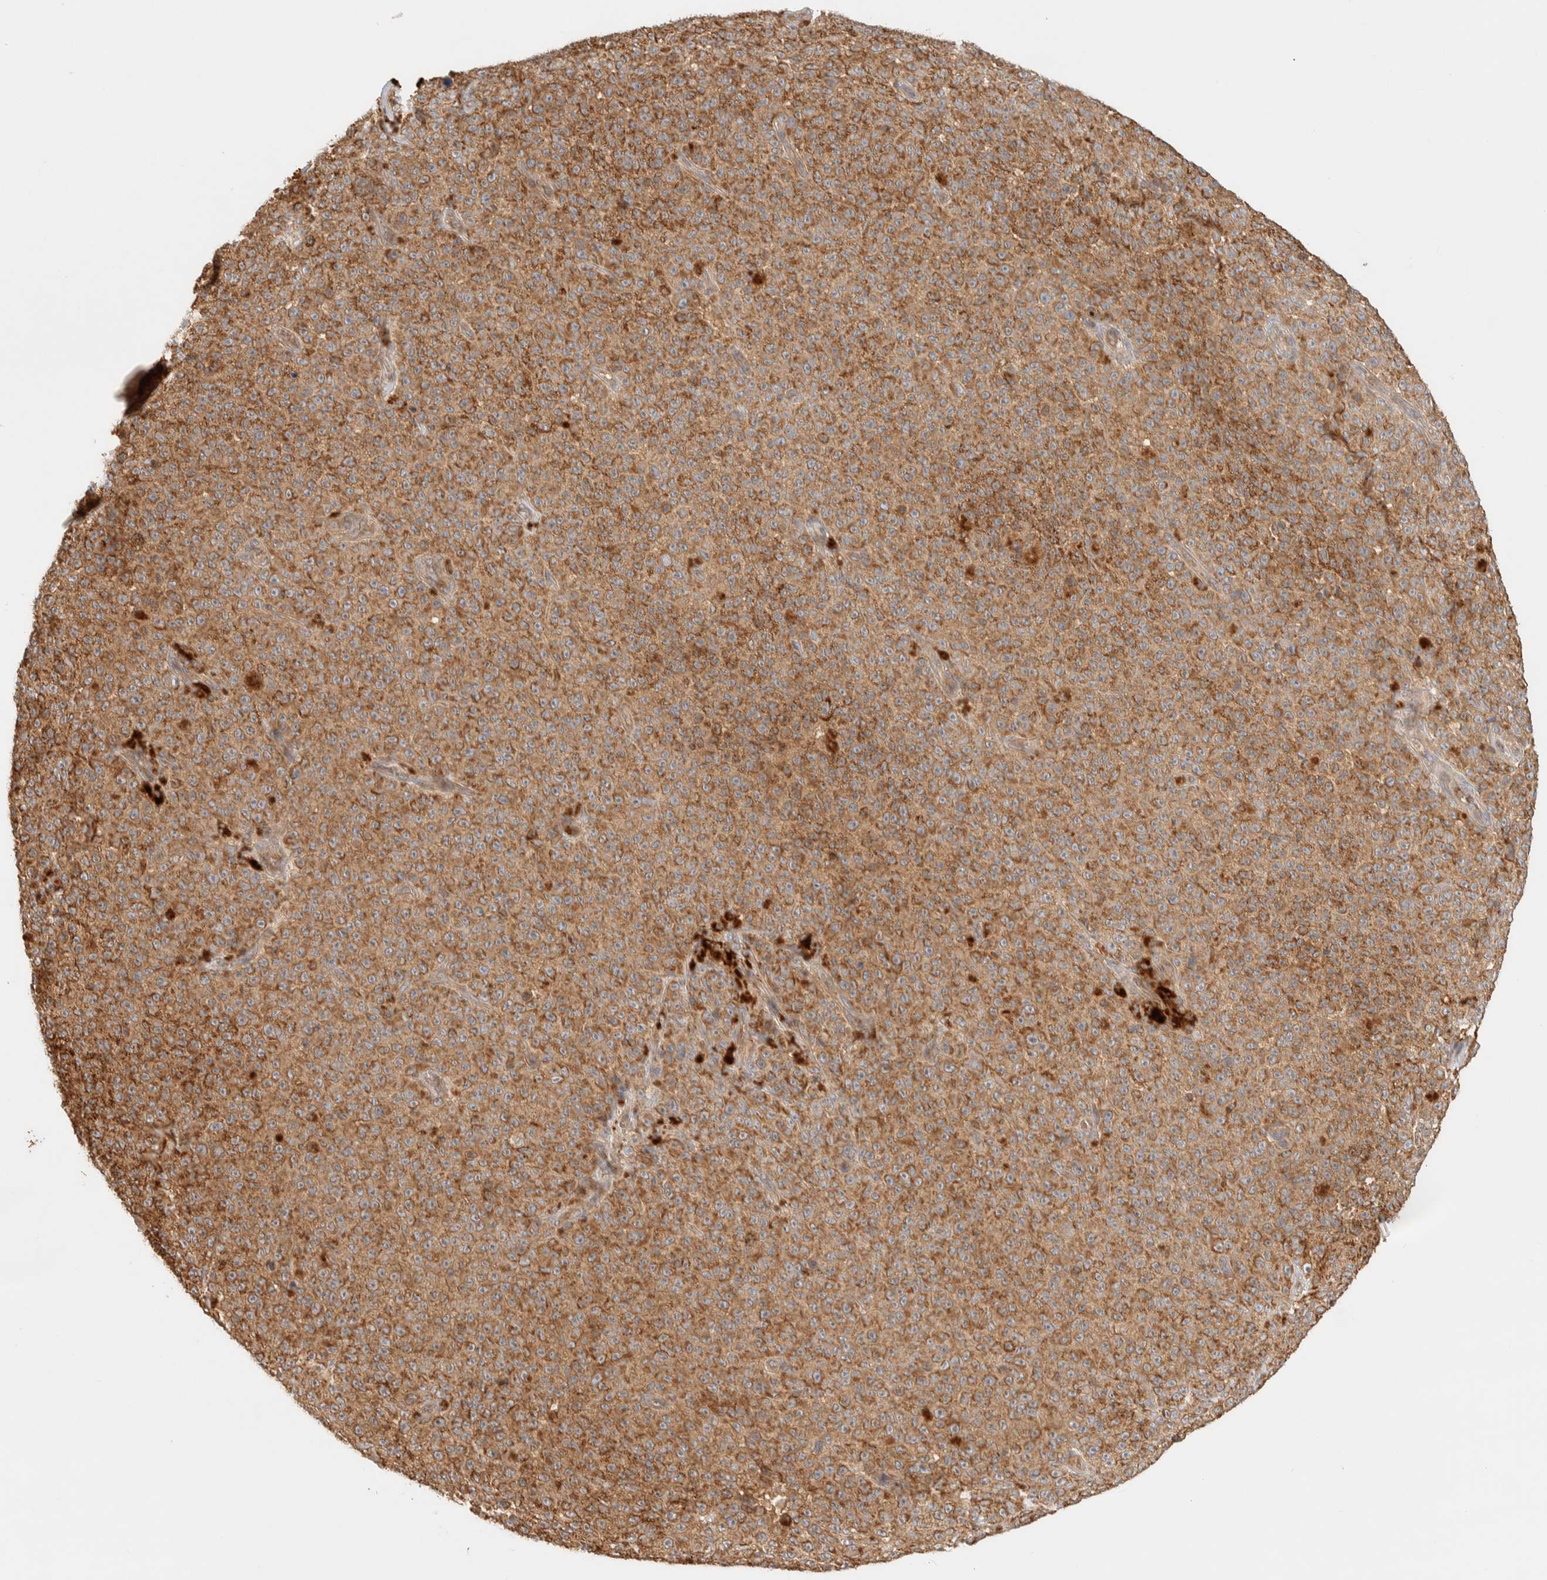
{"staining": {"intensity": "moderate", "quantity": ">75%", "location": "cytoplasmic/membranous"}, "tissue": "melanoma", "cell_type": "Tumor cells", "image_type": "cancer", "snomed": [{"axis": "morphology", "description": "Malignant melanoma, NOS"}, {"axis": "topography", "description": "Skin"}], "caption": "This is a photomicrograph of immunohistochemistry (IHC) staining of malignant melanoma, which shows moderate staining in the cytoplasmic/membranous of tumor cells.", "gene": "TTI2", "patient": {"sex": "female", "age": 82}}